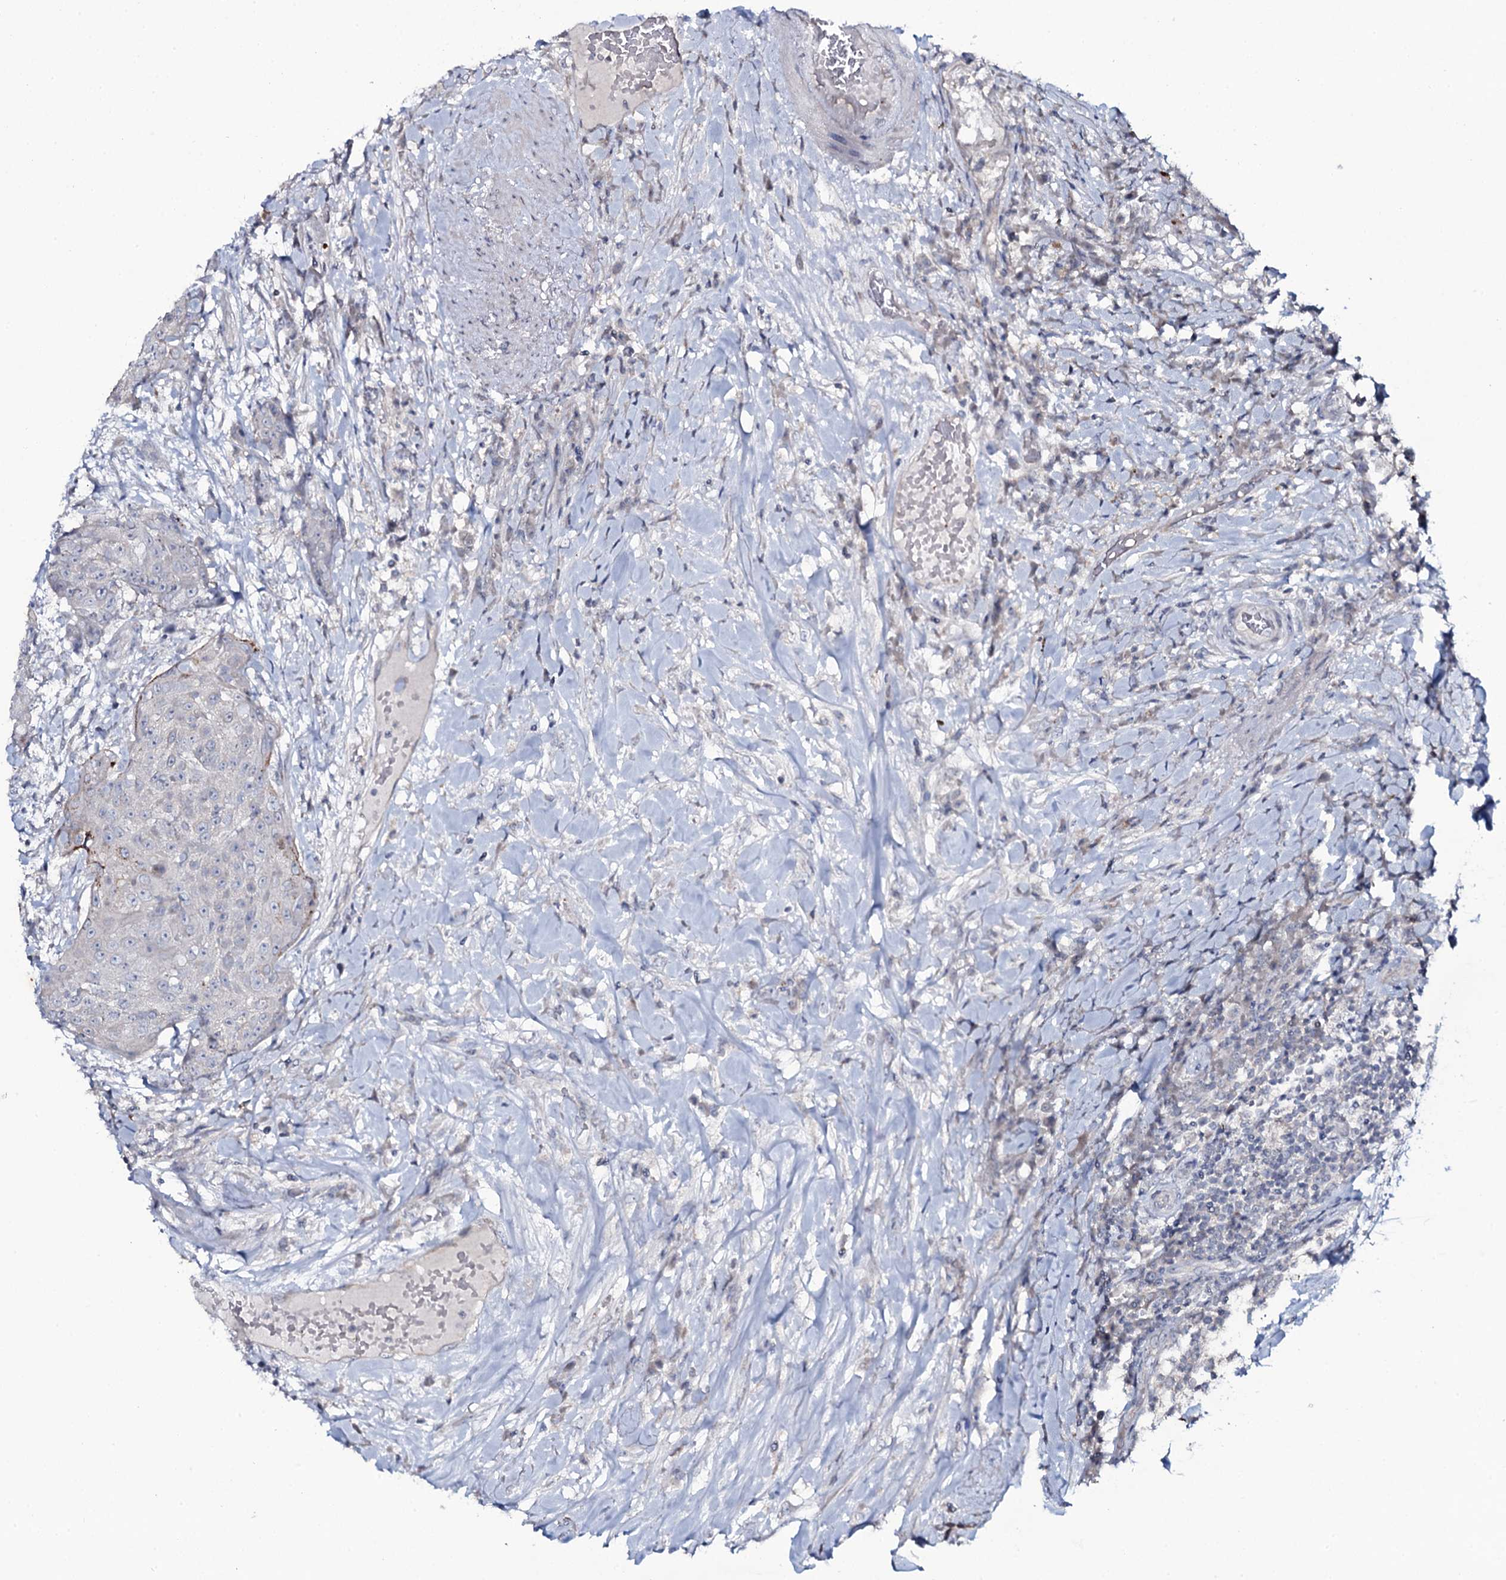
{"staining": {"intensity": "negative", "quantity": "none", "location": "none"}, "tissue": "urothelial cancer", "cell_type": "Tumor cells", "image_type": "cancer", "snomed": [{"axis": "morphology", "description": "Urothelial carcinoma, High grade"}, {"axis": "topography", "description": "Urinary bladder"}], "caption": "Urothelial carcinoma (high-grade) was stained to show a protein in brown. There is no significant positivity in tumor cells.", "gene": "SNAP23", "patient": {"sex": "female", "age": 63}}